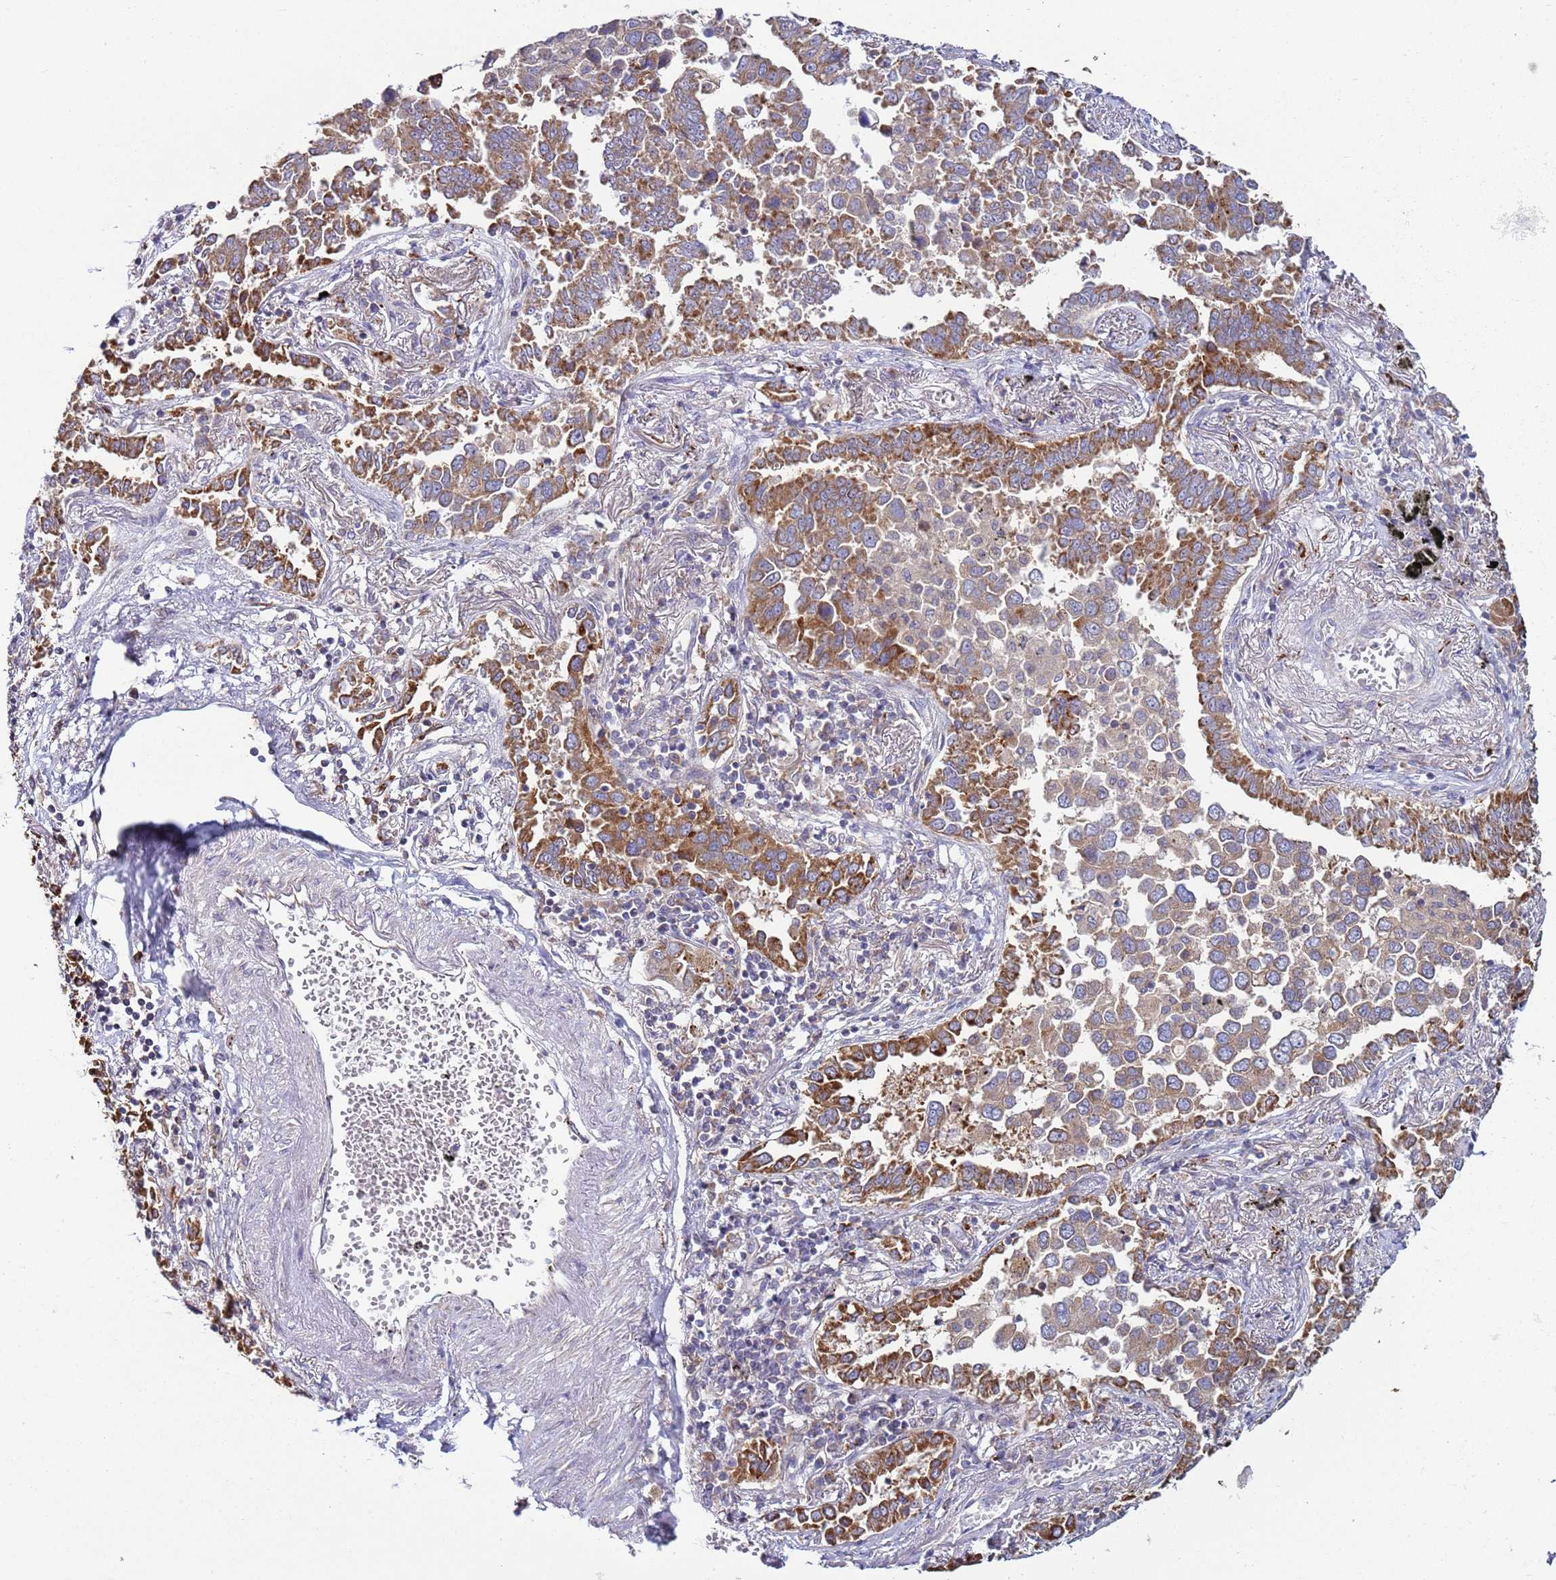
{"staining": {"intensity": "moderate", "quantity": ">75%", "location": "cytoplasmic/membranous"}, "tissue": "lung cancer", "cell_type": "Tumor cells", "image_type": "cancer", "snomed": [{"axis": "morphology", "description": "Adenocarcinoma, NOS"}, {"axis": "topography", "description": "Lung"}], "caption": "Protein staining shows moderate cytoplasmic/membranous staining in about >75% of tumor cells in lung cancer.", "gene": "DIP2B", "patient": {"sex": "male", "age": 67}}